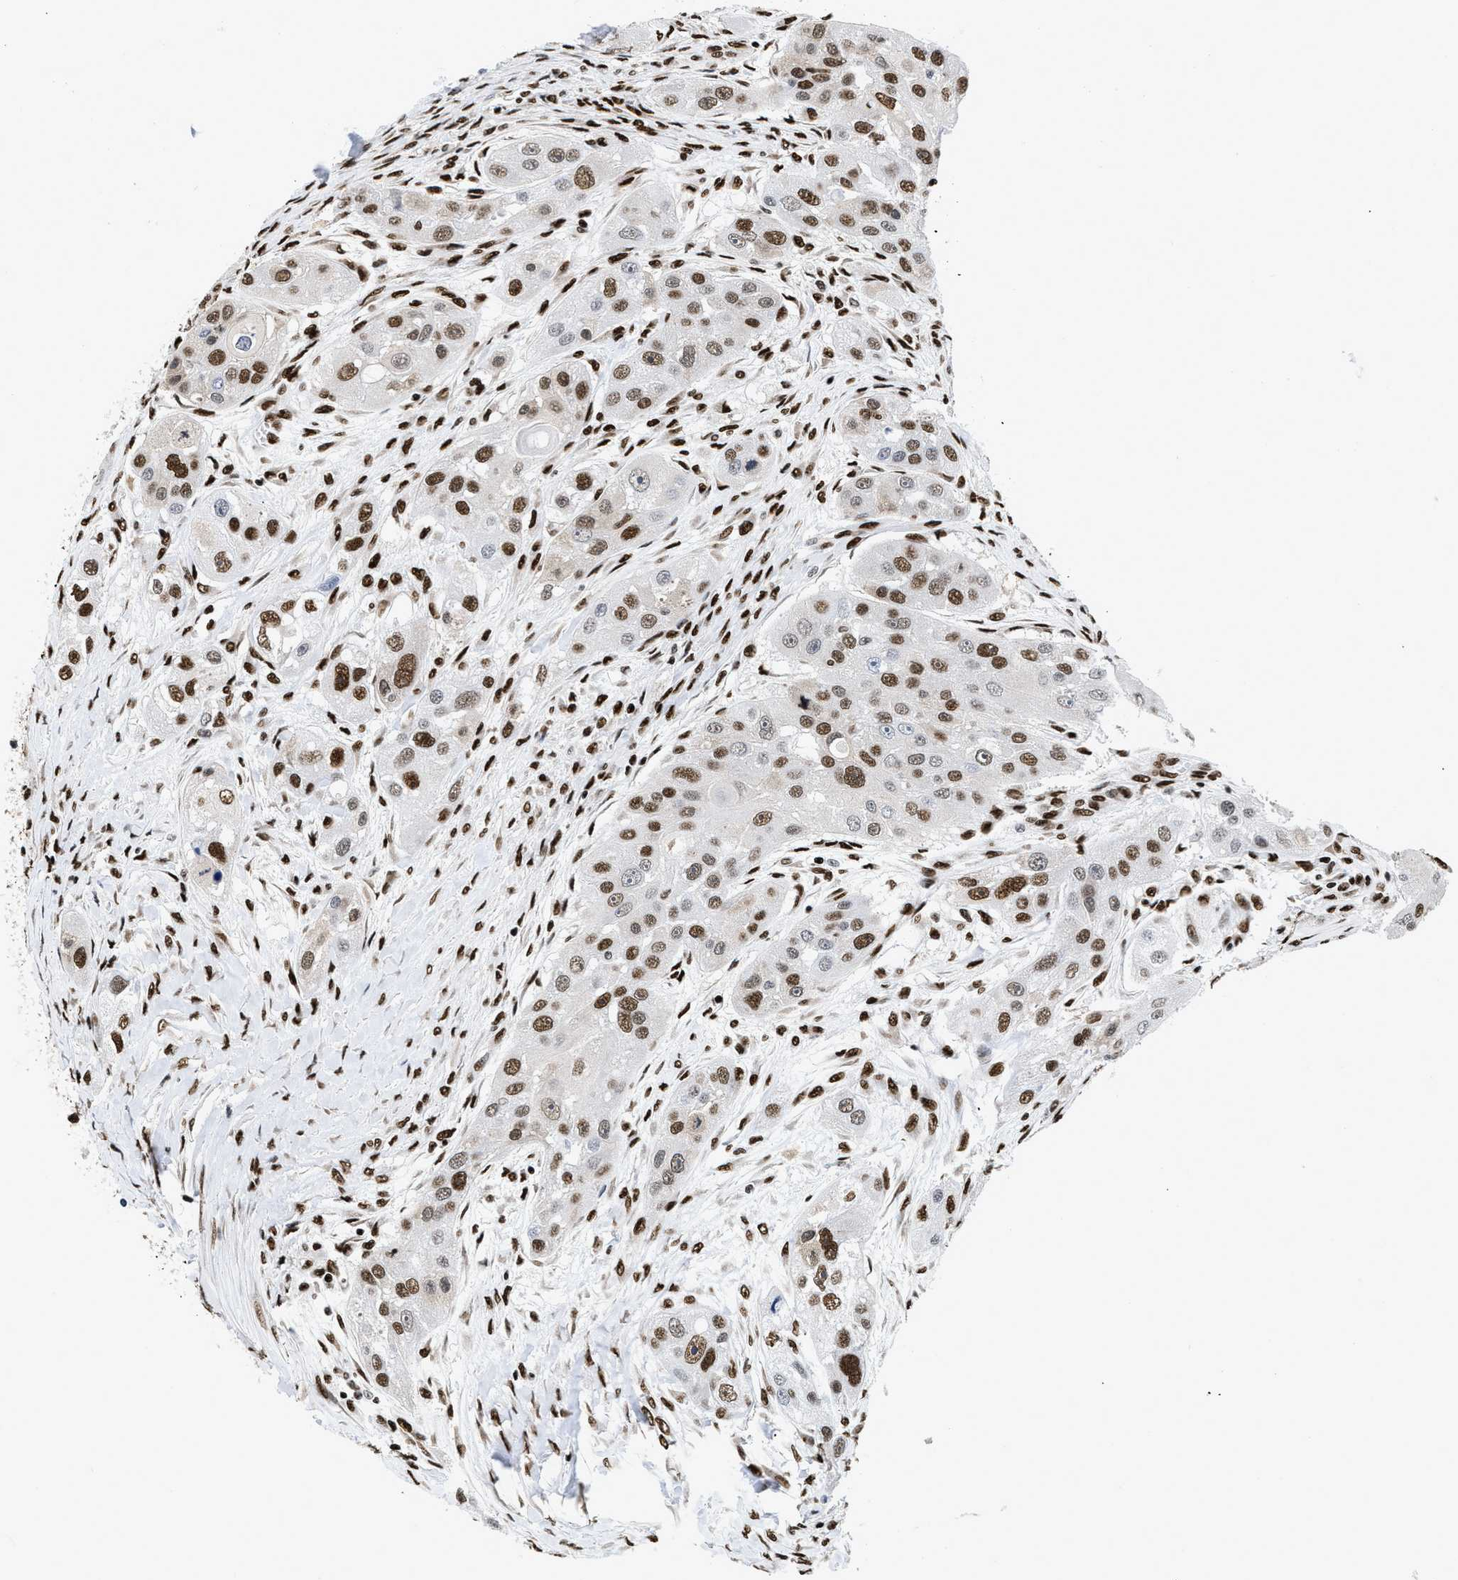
{"staining": {"intensity": "moderate", "quantity": ">75%", "location": "nuclear"}, "tissue": "head and neck cancer", "cell_type": "Tumor cells", "image_type": "cancer", "snomed": [{"axis": "morphology", "description": "Normal tissue, NOS"}, {"axis": "morphology", "description": "Squamous cell carcinoma, NOS"}, {"axis": "topography", "description": "Skeletal muscle"}, {"axis": "topography", "description": "Head-Neck"}], "caption": "Immunohistochemistry (IHC) of human head and neck squamous cell carcinoma exhibits medium levels of moderate nuclear staining in approximately >75% of tumor cells. (IHC, brightfield microscopy, high magnification).", "gene": "CREB1", "patient": {"sex": "male", "age": 51}}